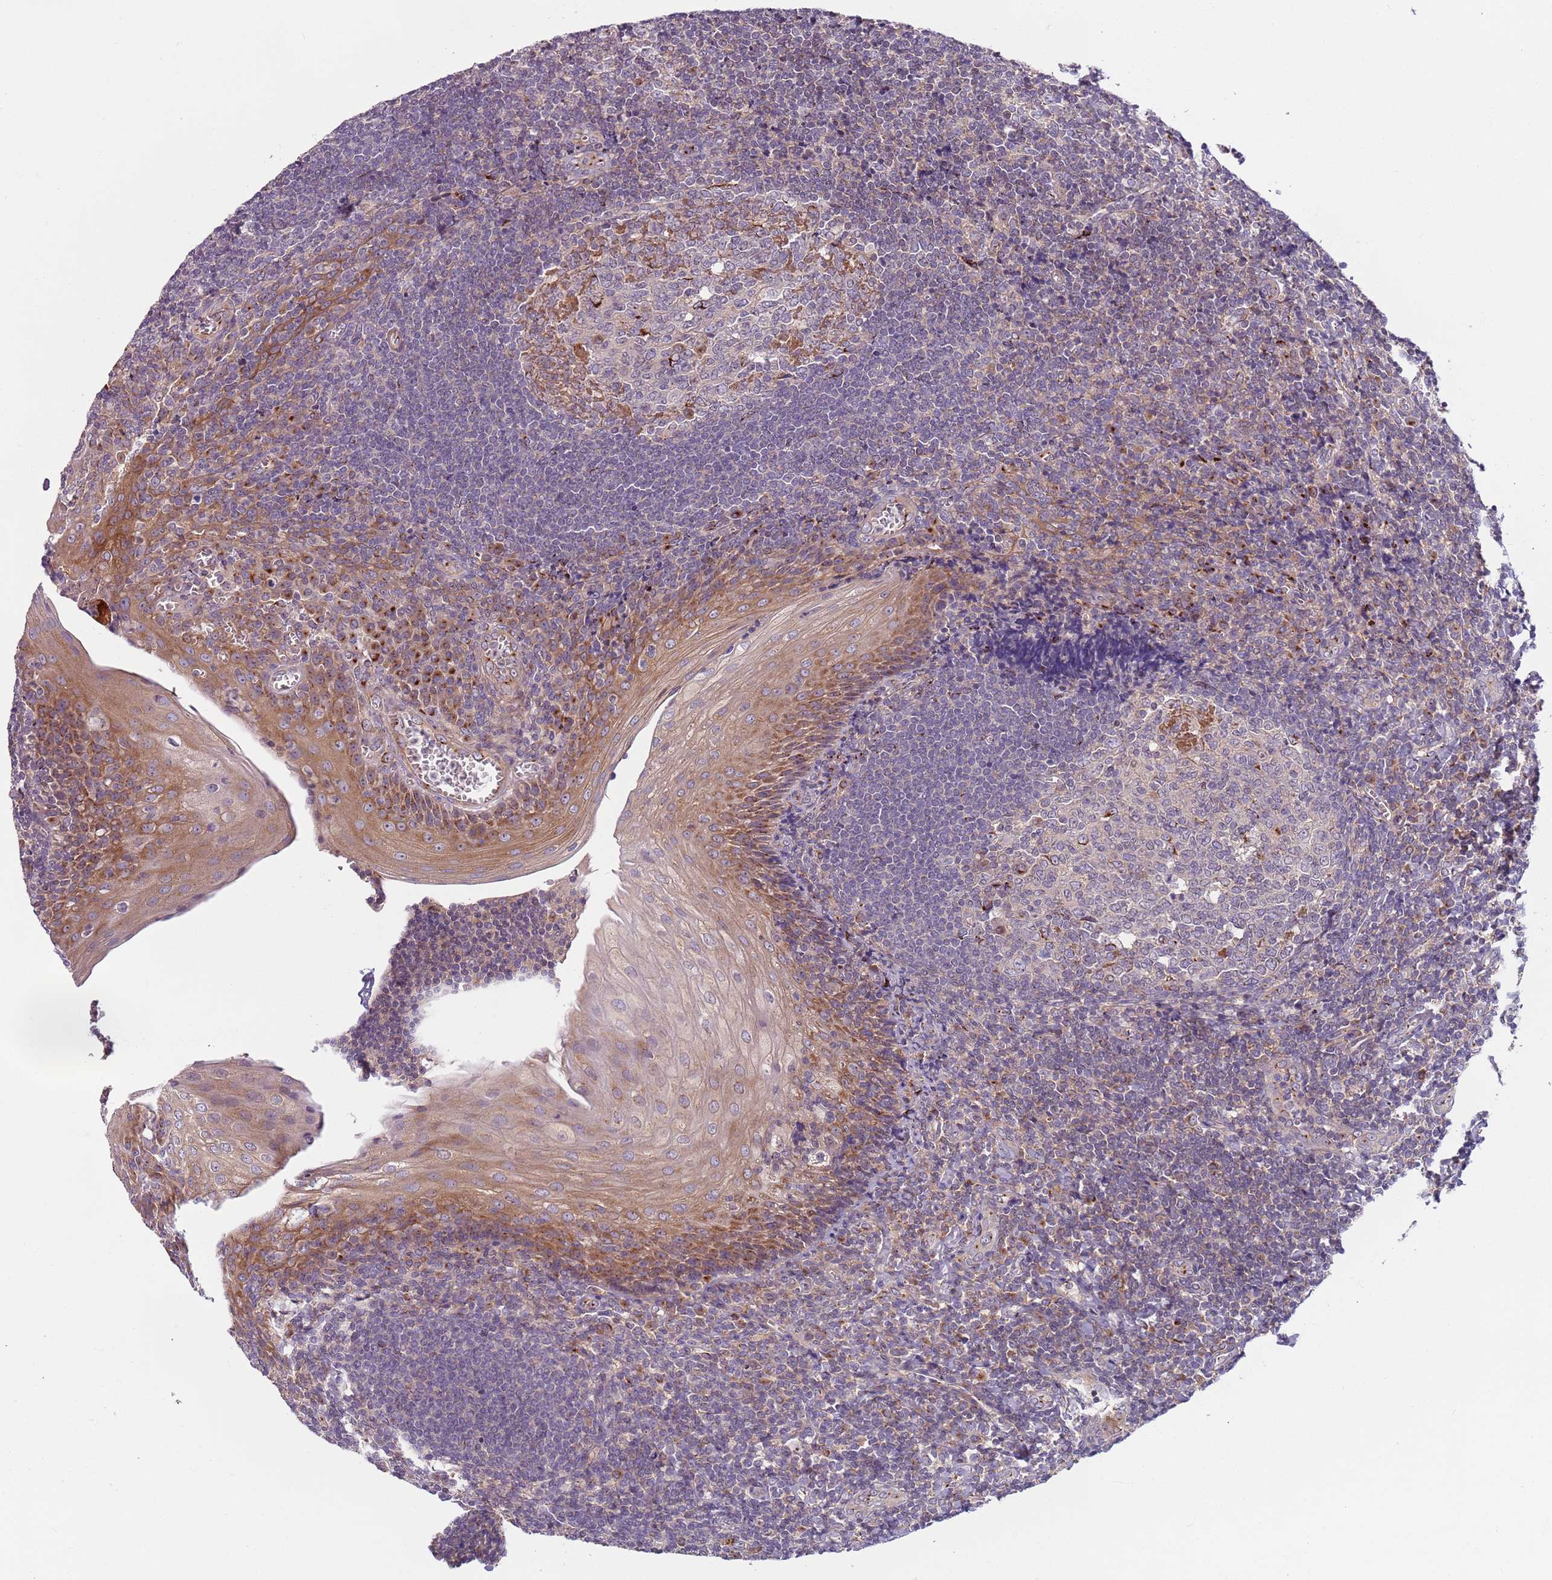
{"staining": {"intensity": "moderate", "quantity": "<25%", "location": "cytoplasmic/membranous"}, "tissue": "tonsil", "cell_type": "Germinal center cells", "image_type": "normal", "snomed": [{"axis": "morphology", "description": "Normal tissue, NOS"}, {"axis": "topography", "description": "Tonsil"}], "caption": "This micrograph exhibits immunohistochemistry (IHC) staining of unremarkable tonsil, with low moderate cytoplasmic/membranous staining in approximately <25% of germinal center cells.", "gene": "AKTIP", "patient": {"sex": "male", "age": 27}}